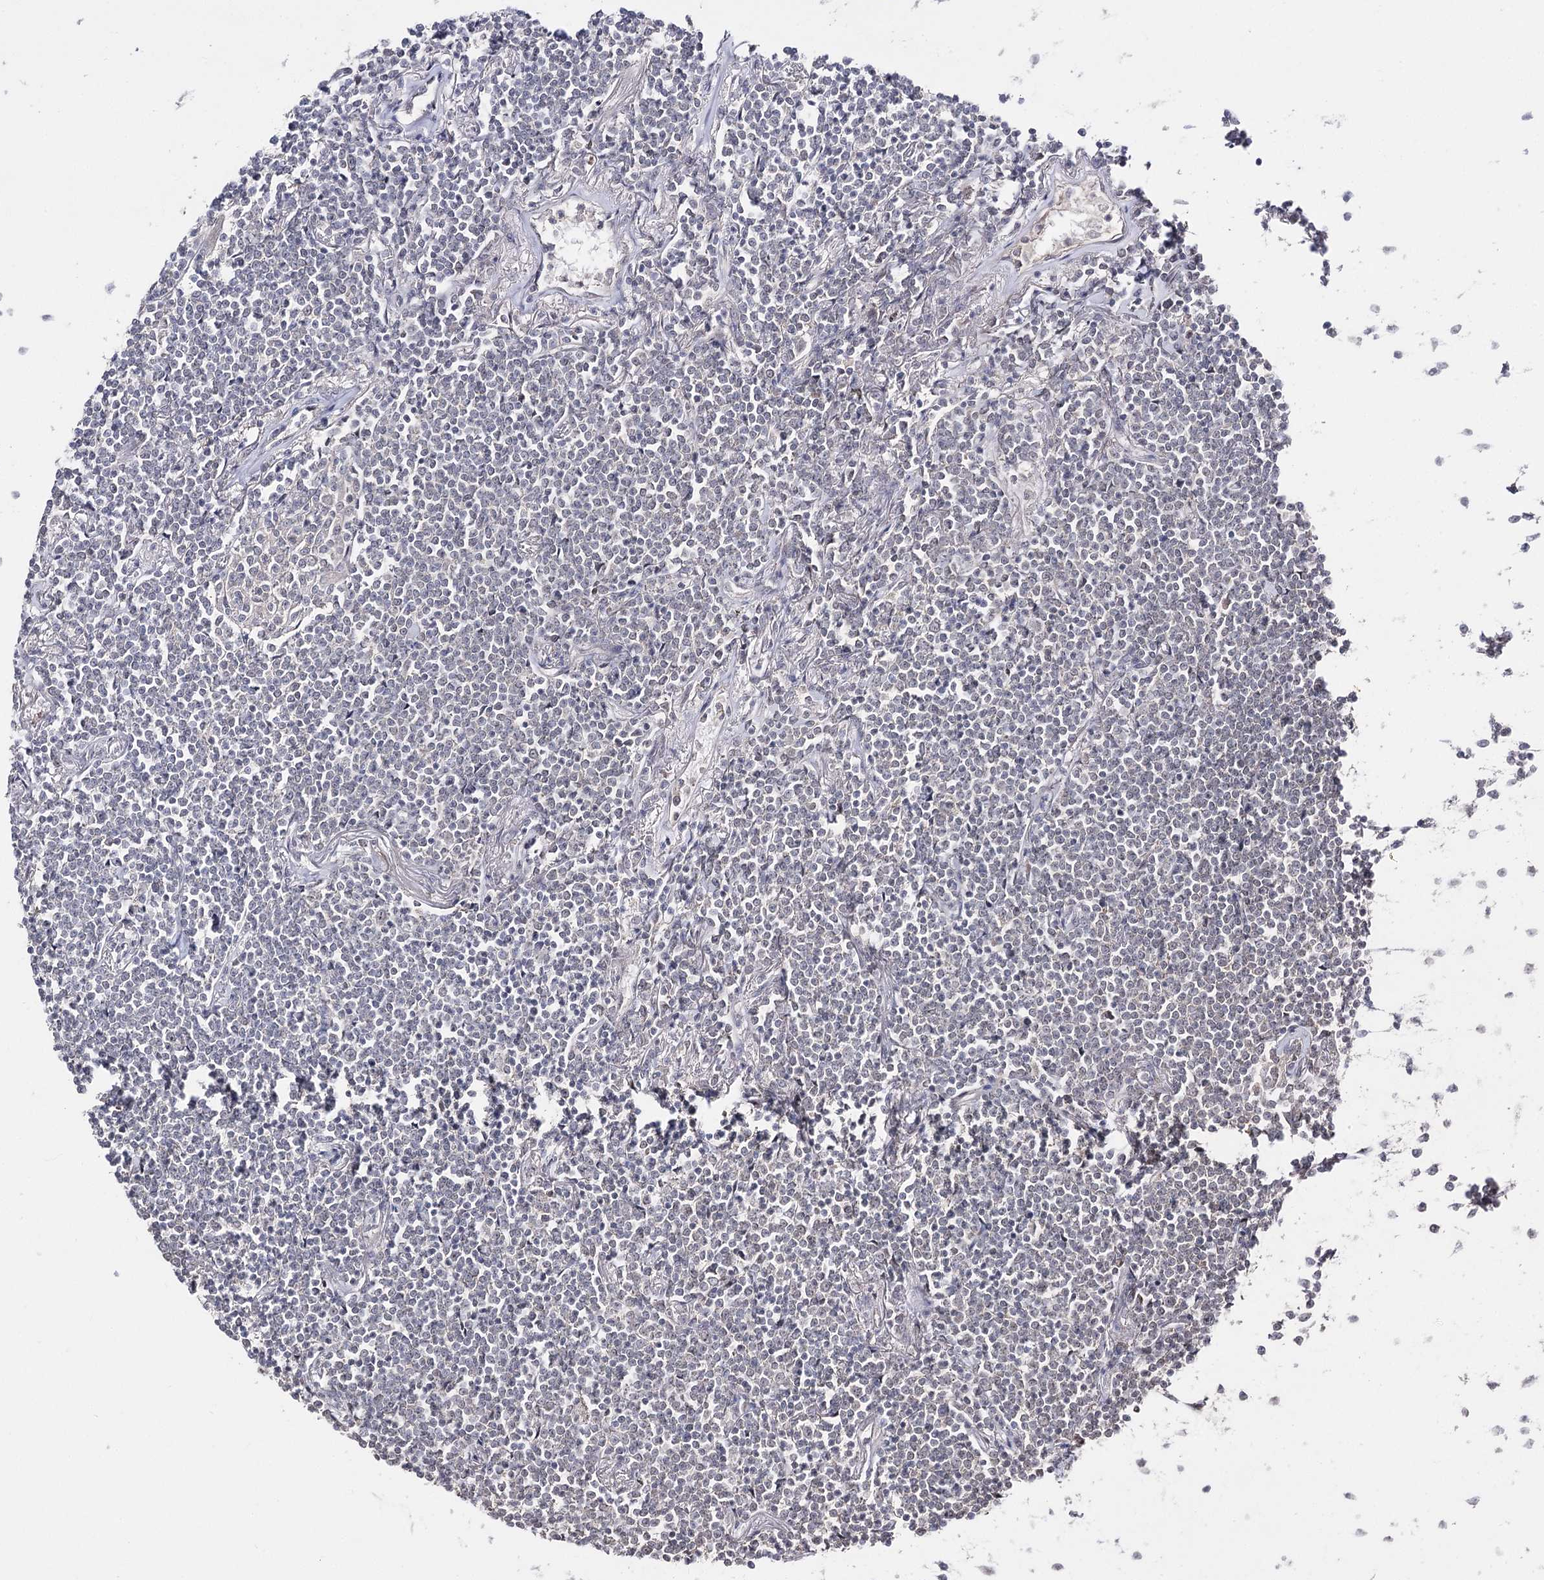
{"staining": {"intensity": "negative", "quantity": "none", "location": "none"}, "tissue": "lymphoma", "cell_type": "Tumor cells", "image_type": "cancer", "snomed": [{"axis": "morphology", "description": "Malignant lymphoma, non-Hodgkin's type, Low grade"}, {"axis": "topography", "description": "Lung"}], "caption": "A high-resolution photomicrograph shows IHC staining of lymphoma, which demonstrates no significant staining in tumor cells.", "gene": "HSD11B2", "patient": {"sex": "female", "age": 71}}